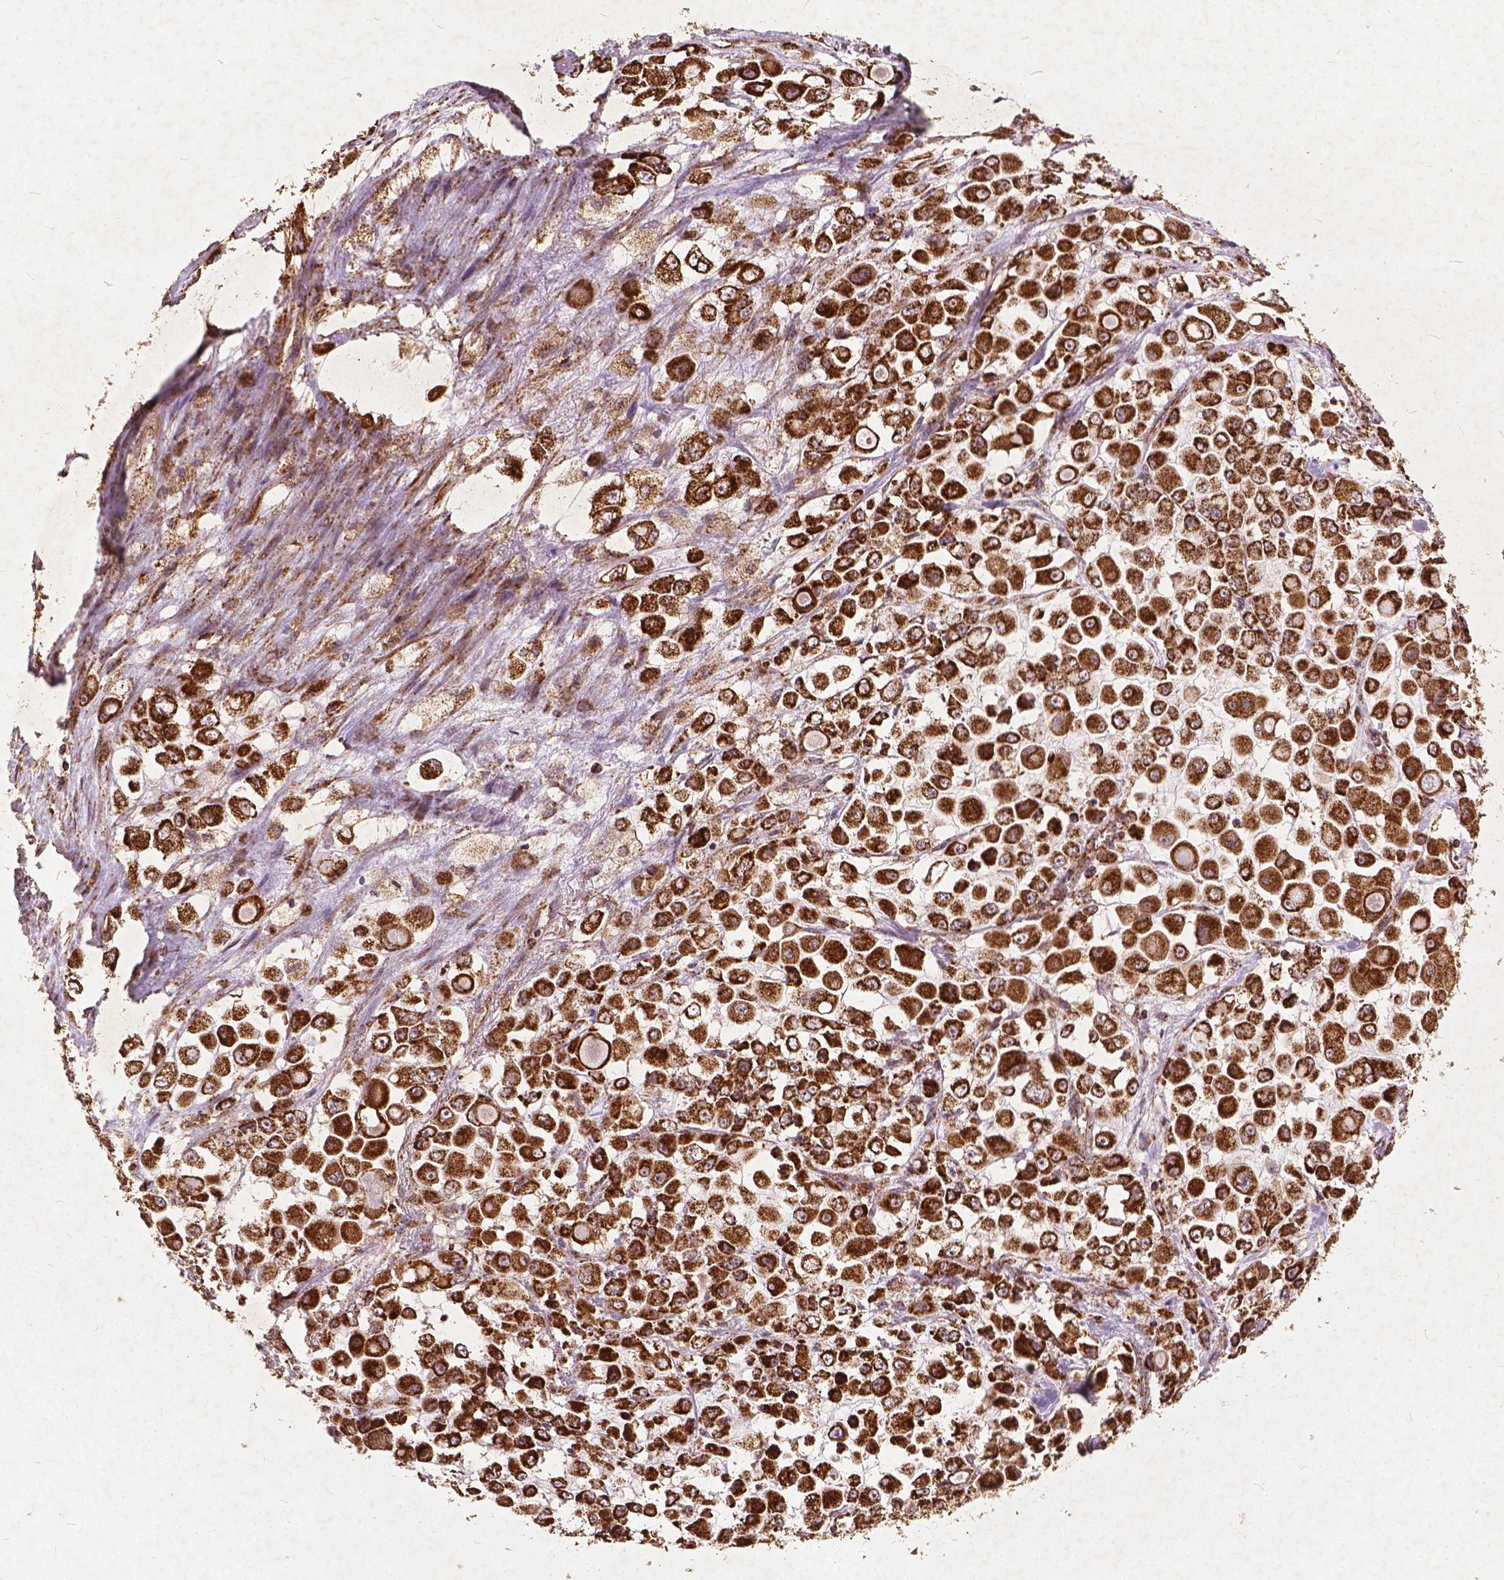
{"staining": {"intensity": "strong", "quantity": ">75%", "location": "cytoplasmic/membranous"}, "tissue": "stomach cancer", "cell_type": "Tumor cells", "image_type": "cancer", "snomed": [{"axis": "morphology", "description": "Adenocarcinoma, NOS"}, {"axis": "topography", "description": "Stomach"}], "caption": "Approximately >75% of tumor cells in adenocarcinoma (stomach) show strong cytoplasmic/membranous protein staining as visualized by brown immunohistochemical staining.", "gene": "UBXN2A", "patient": {"sex": "female", "age": 76}}